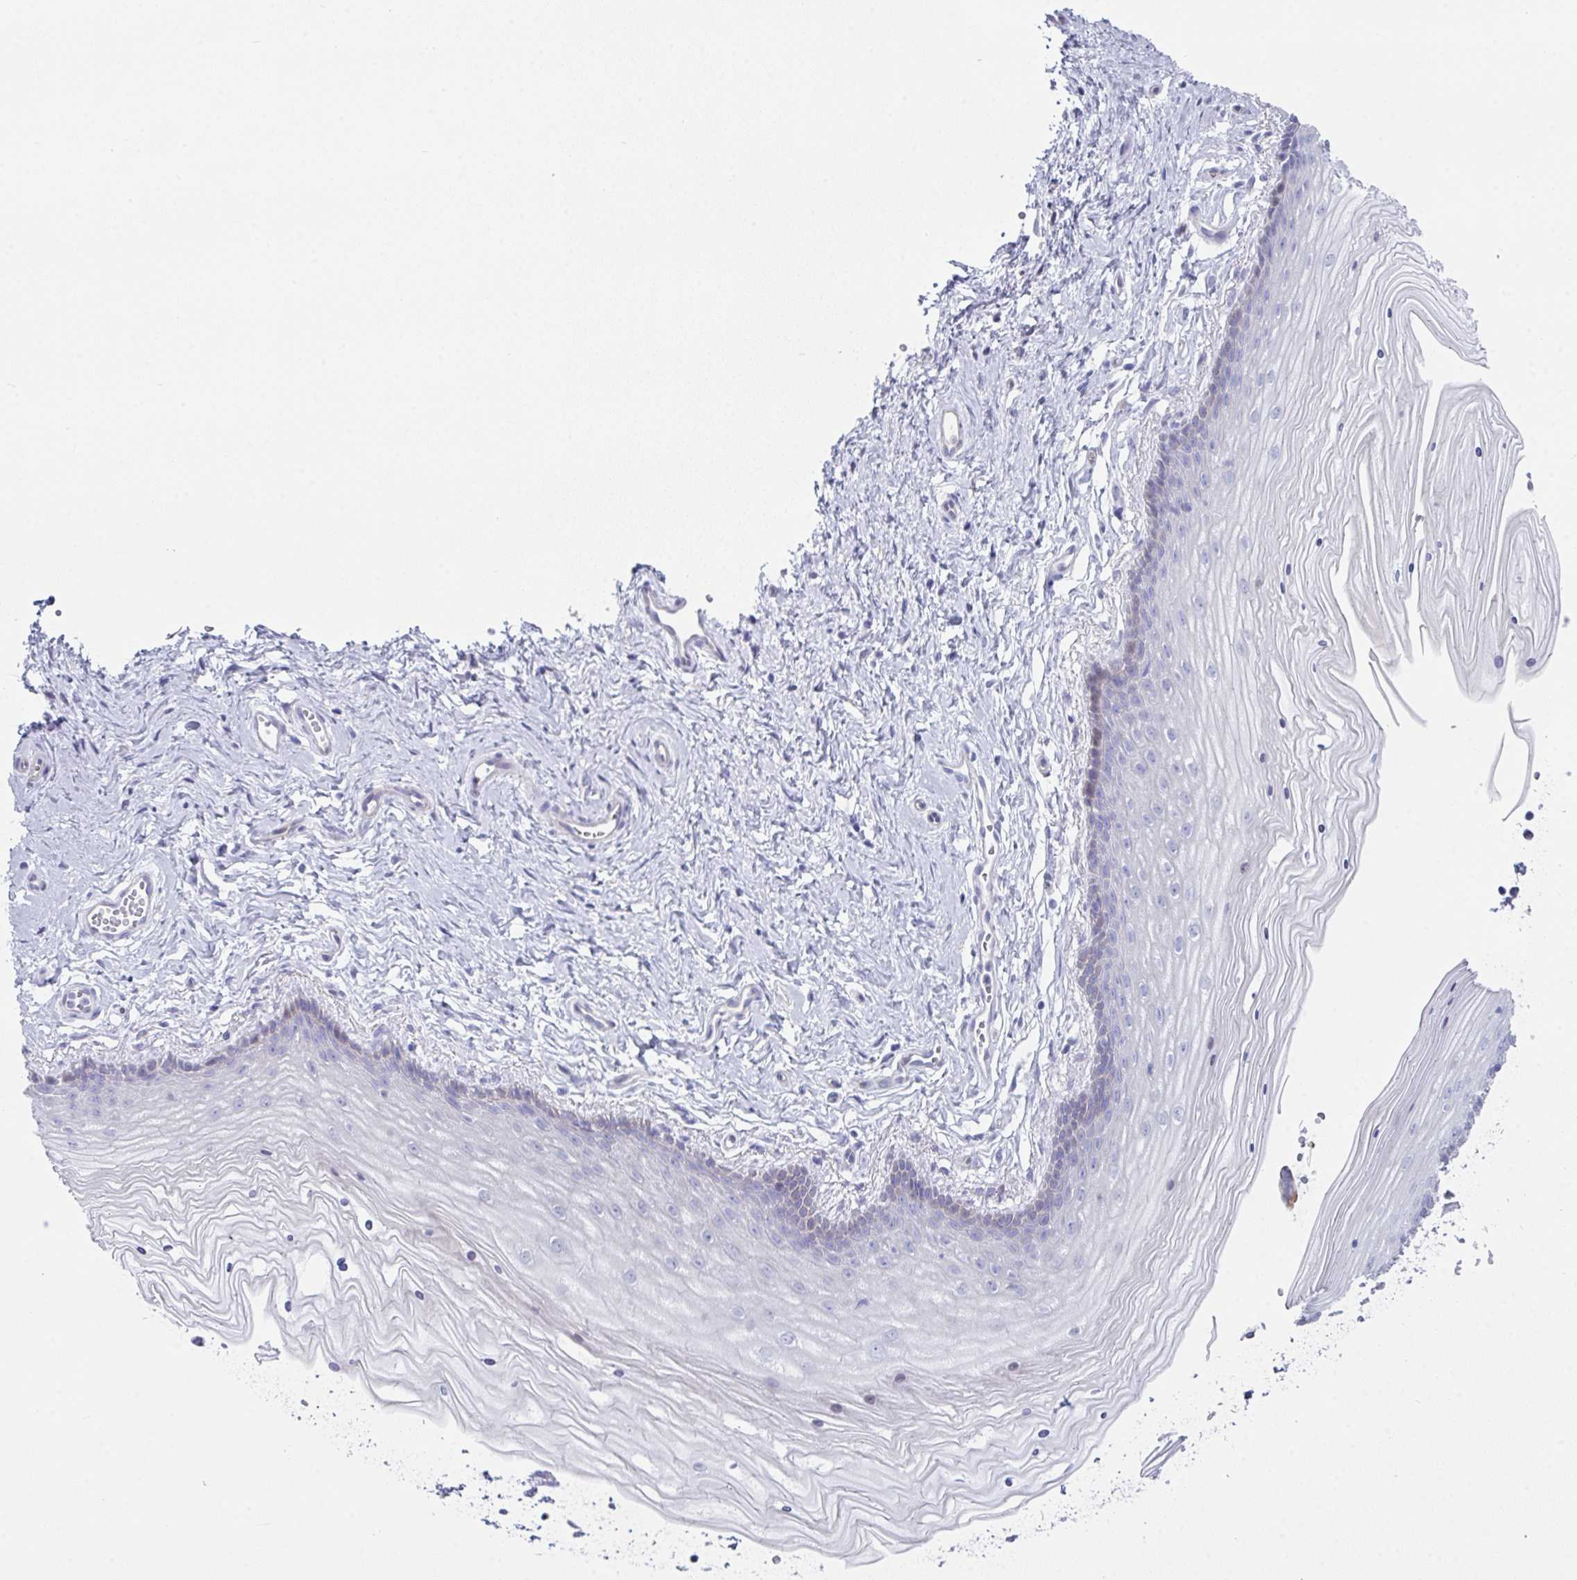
{"staining": {"intensity": "negative", "quantity": "none", "location": "none"}, "tissue": "vagina", "cell_type": "Squamous epithelial cells", "image_type": "normal", "snomed": [{"axis": "morphology", "description": "Normal tissue, NOS"}, {"axis": "topography", "description": "Vagina"}], "caption": "This is a histopathology image of immunohistochemistry staining of benign vagina, which shows no expression in squamous epithelial cells.", "gene": "FBXO47", "patient": {"sex": "female", "age": 38}}